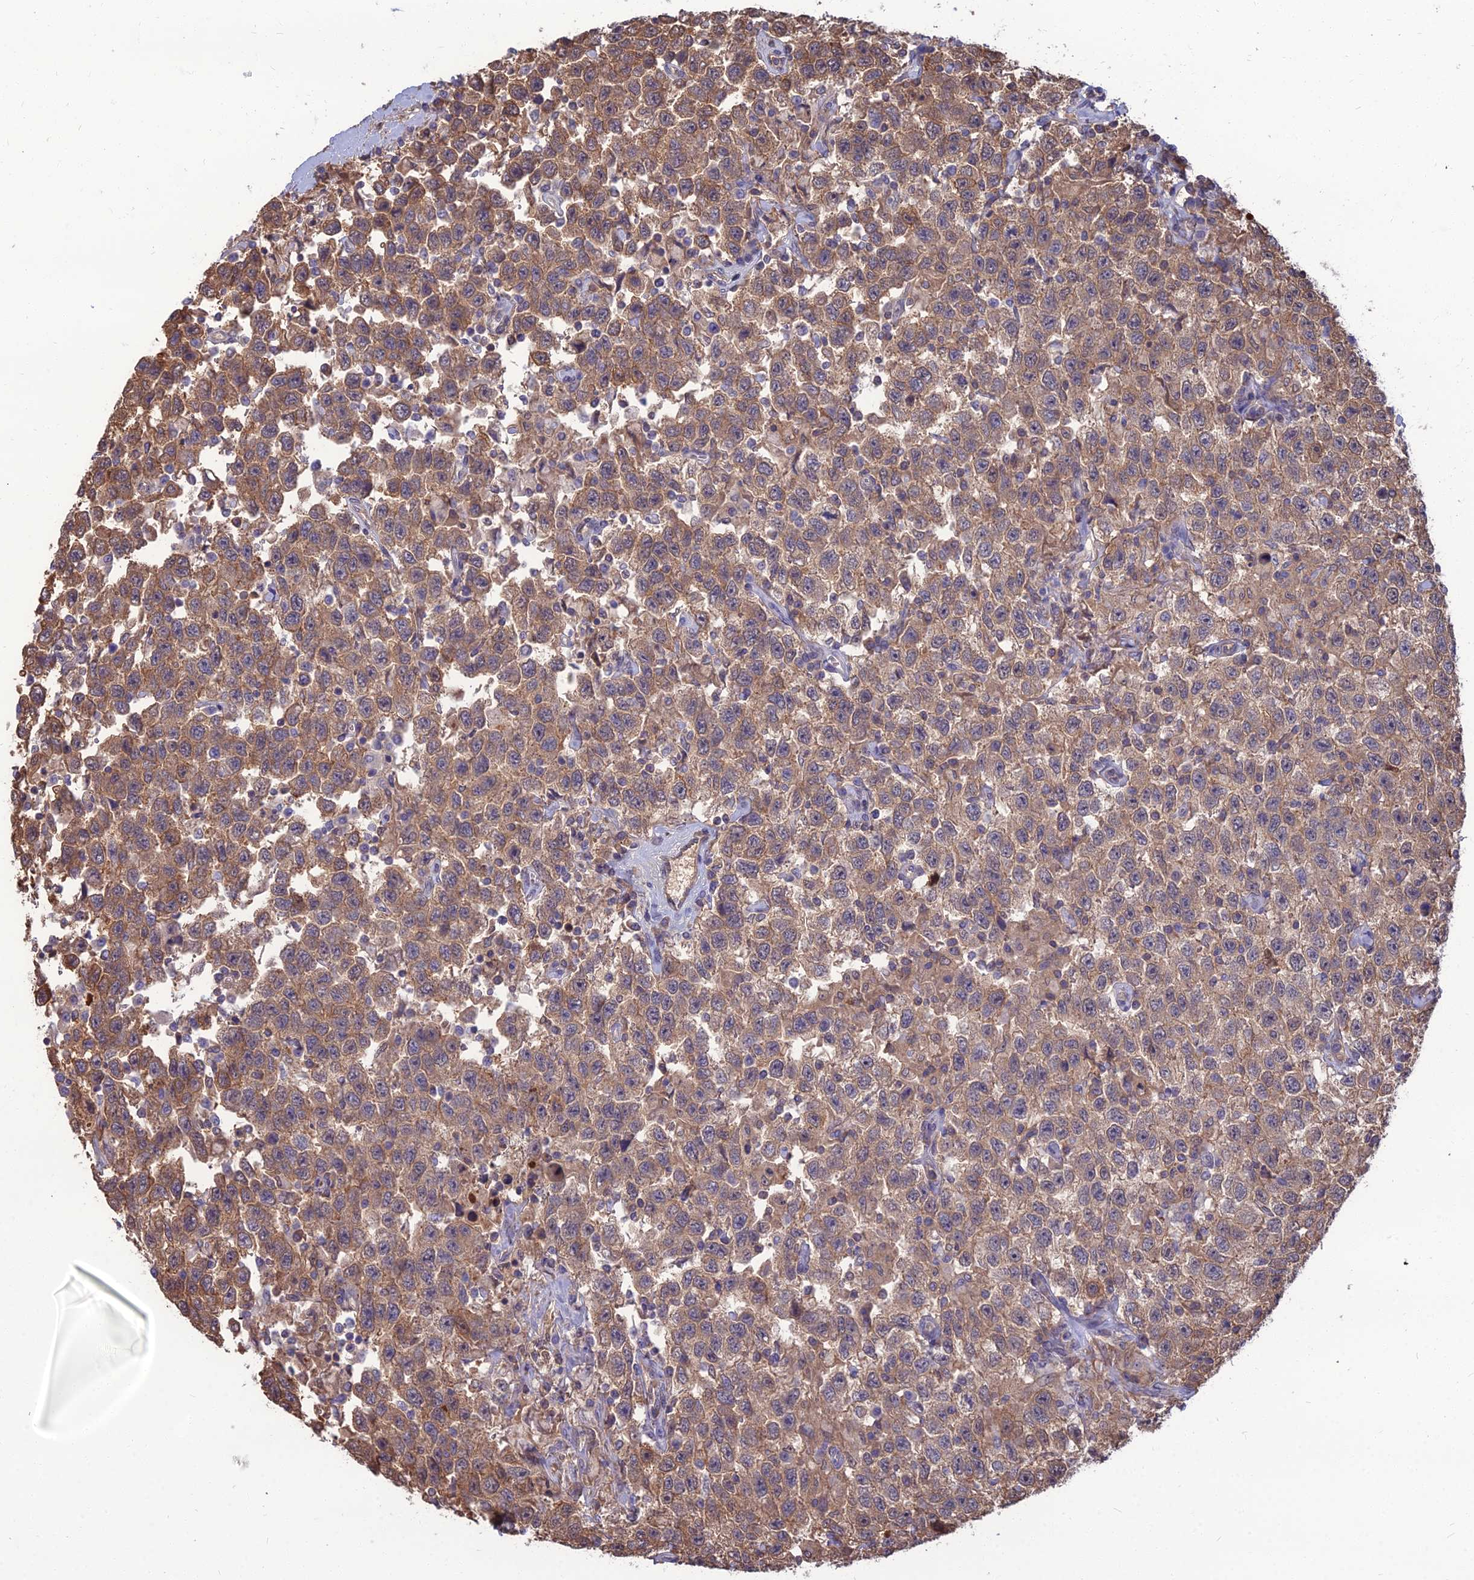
{"staining": {"intensity": "moderate", "quantity": ">75%", "location": "cytoplasmic/membranous"}, "tissue": "testis cancer", "cell_type": "Tumor cells", "image_type": "cancer", "snomed": [{"axis": "morphology", "description": "Seminoma, NOS"}, {"axis": "topography", "description": "Testis"}], "caption": "Immunohistochemical staining of testis cancer (seminoma) shows medium levels of moderate cytoplasmic/membranous protein staining in about >75% of tumor cells.", "gene": "OPA3", "patient": {"sex": "male", "age": 41}}